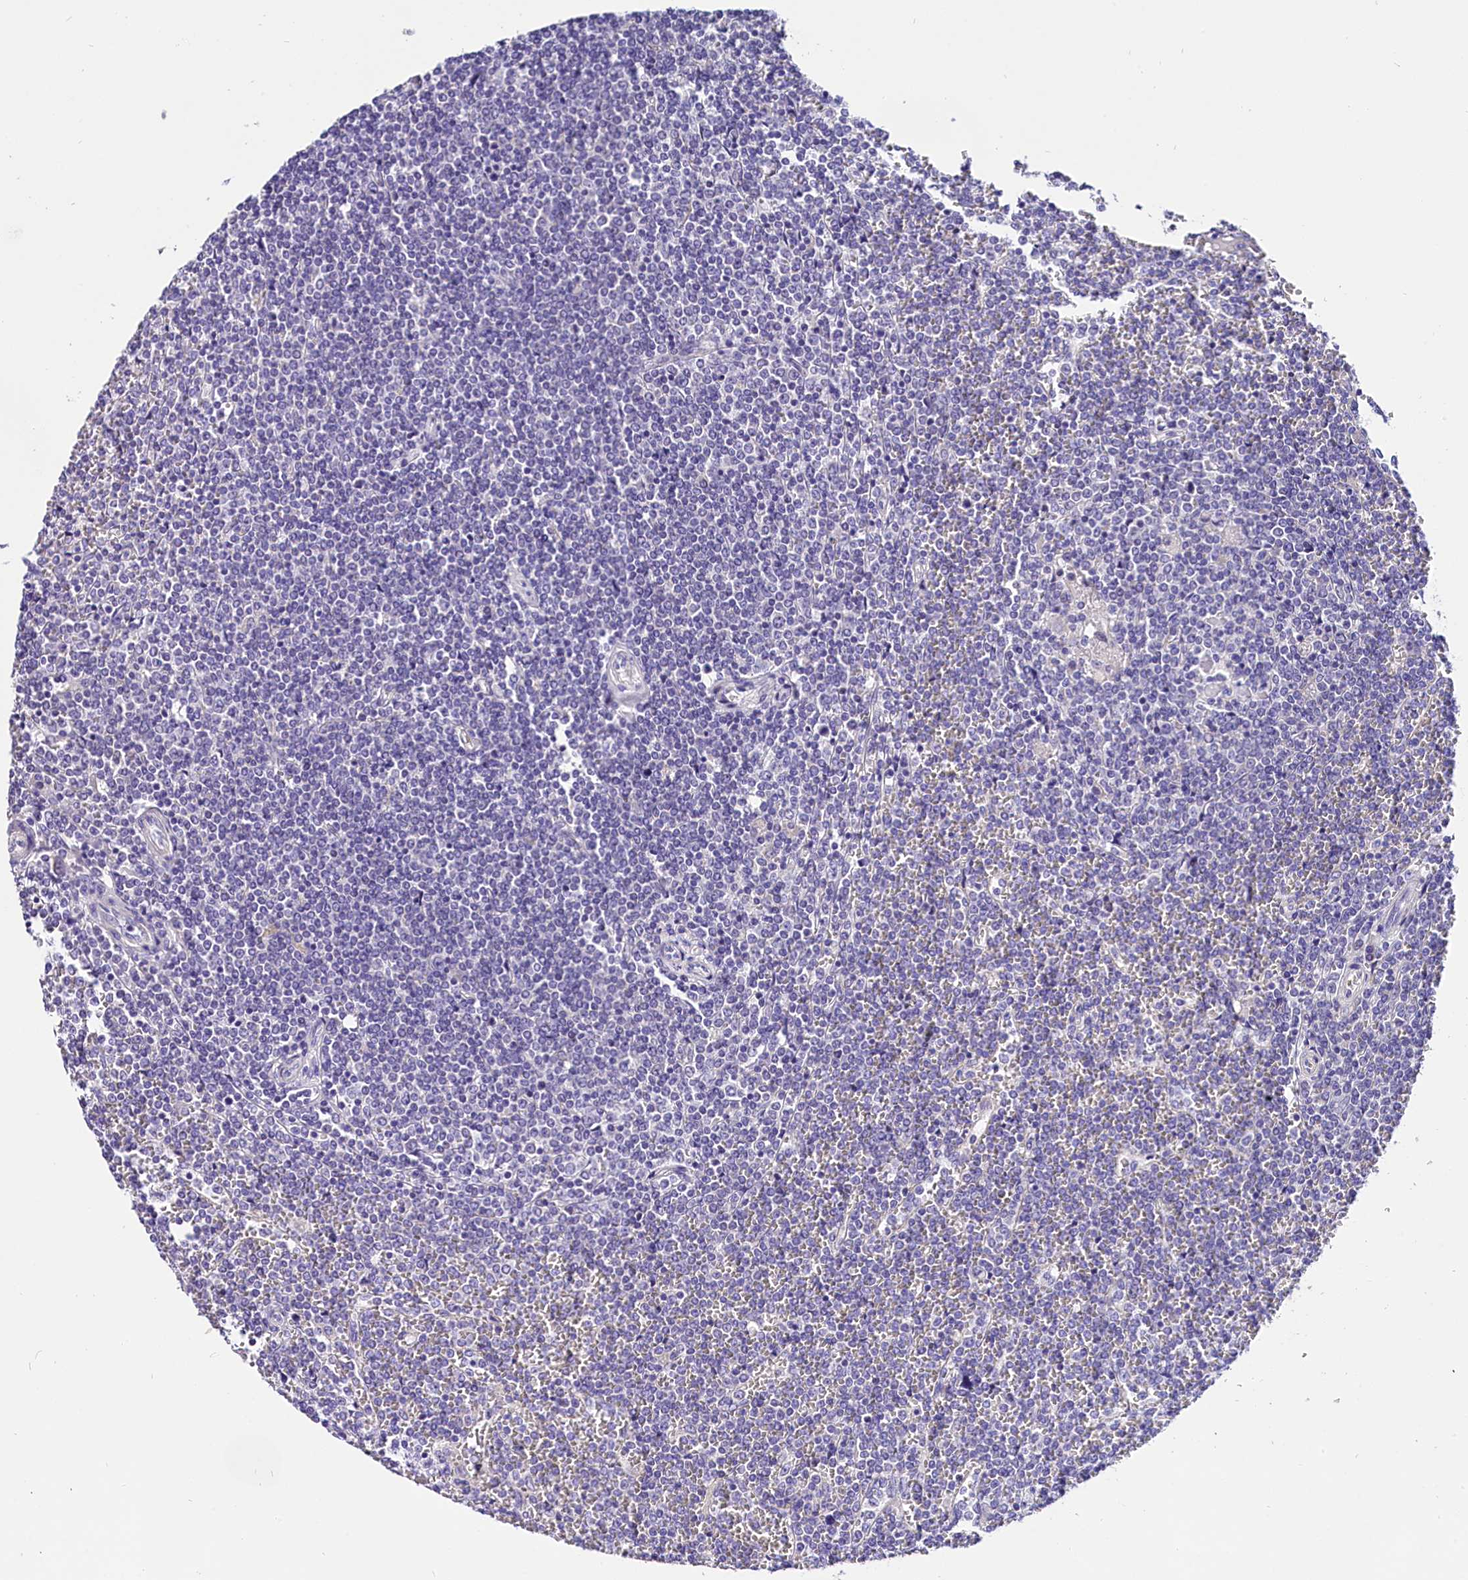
{"staining": {"intensity": "negative", "quantity": "none", "location": "none"}, "tissue": "lymphoma", "cell_type": "Tumor cells", "image_type": "cancer", "snomed": [{"axis": "morphology", "description": "Malignant lymphoma, non-Hodgkin's type, Low grade"}, {"axis": "topography", "description": "Spleen"}], "caption": "Immunohistochemical staining of human lymphoma demonstrates no significant staining in tumor cells.", "gene": "ACAA2", "patient": {"sex": "female", "age": 19}}